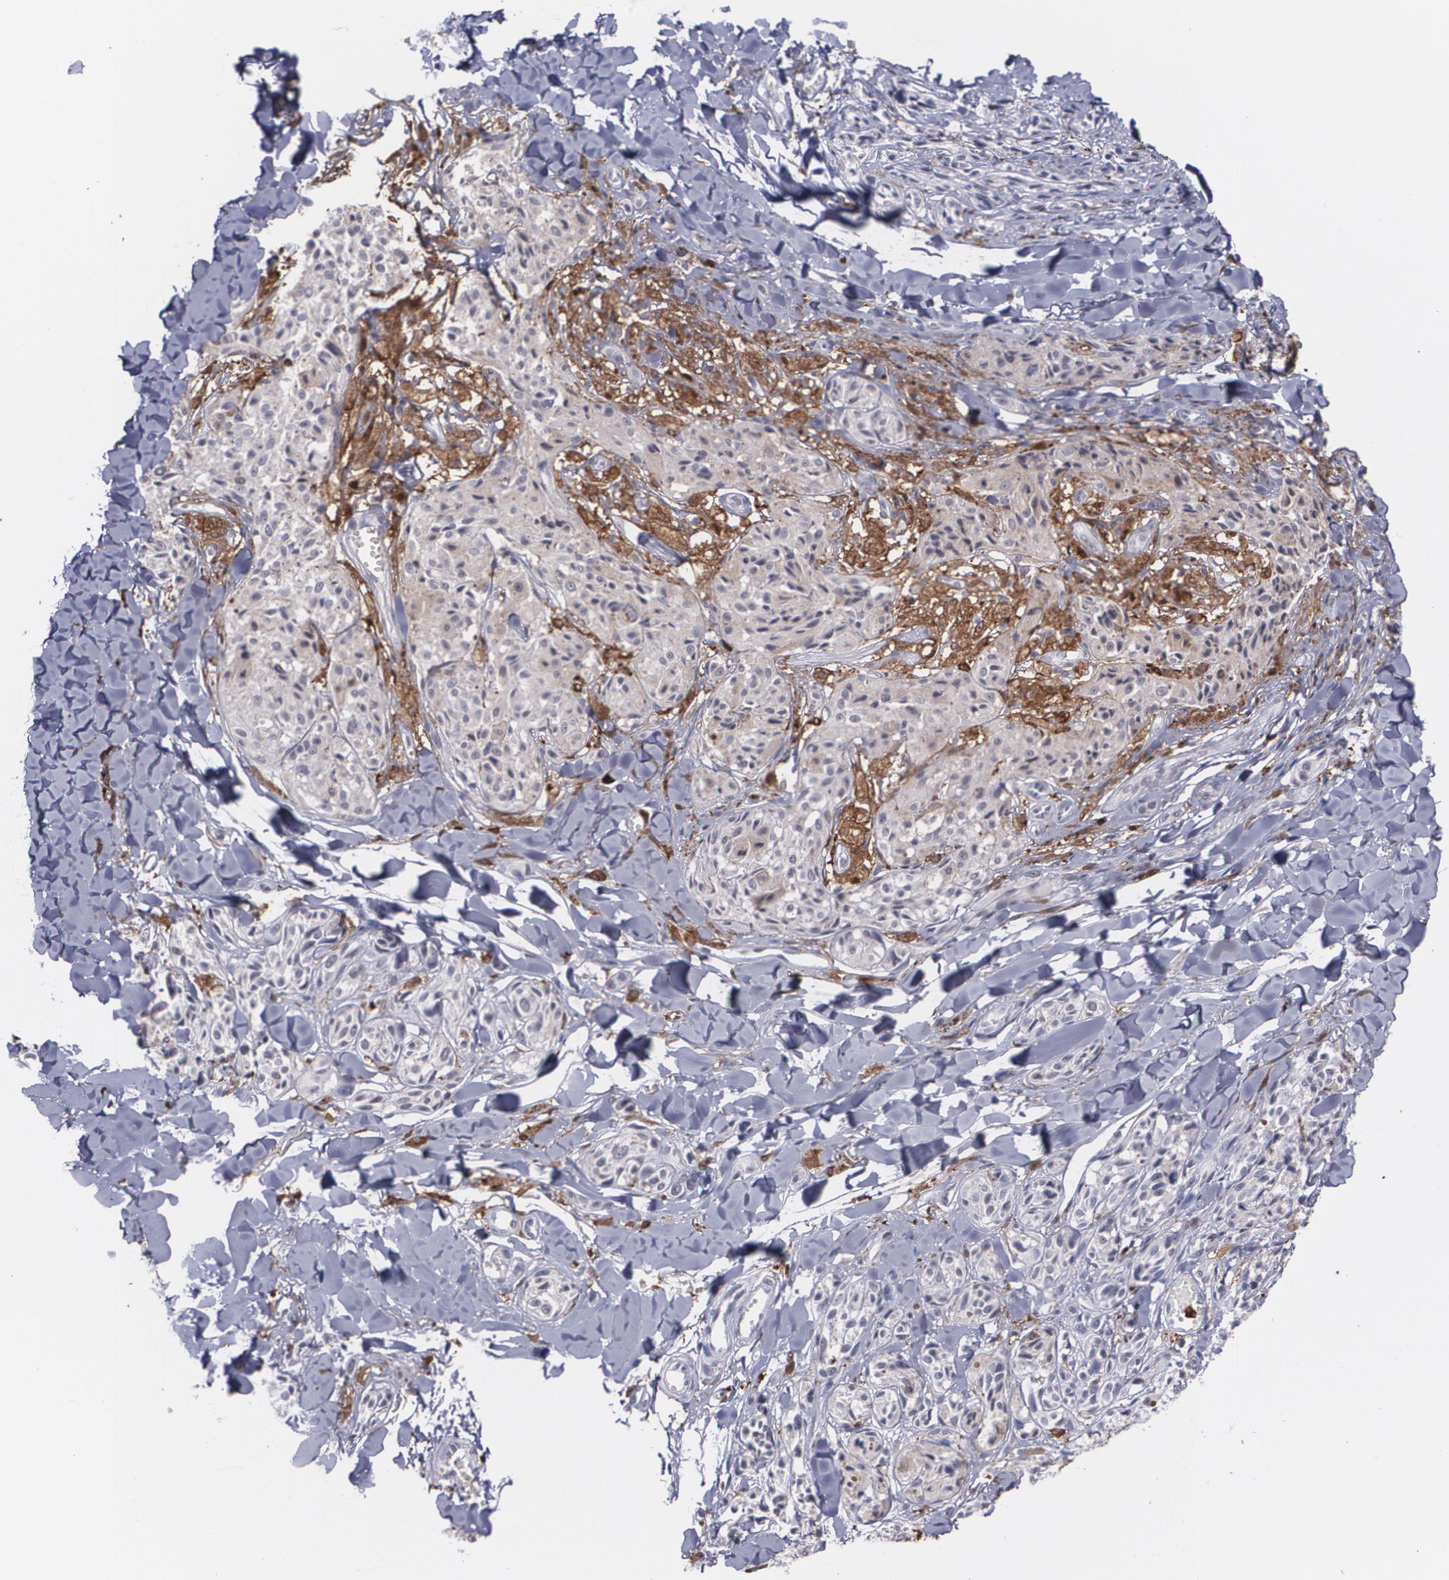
{"staining": {"intensity": "negative", "quantity": "none", "location": "none"}, "tissue": "melanoma", "cell_type": "Tumor cells", "image_type": "cancer", "snomed": [{"axis": "morphology", "description": "Malignant melanoma, Metastatic site"}, {"axis": "topography", "description": "Skin"}], "caption": "Immunohistochemistry (IHC) image of neoplastic tissue: melanoma stained with DAB reveals no significant protein positivity in tumor cells.", "gene": "NCF2", "patient": {"sex": "female", "age": 66}}